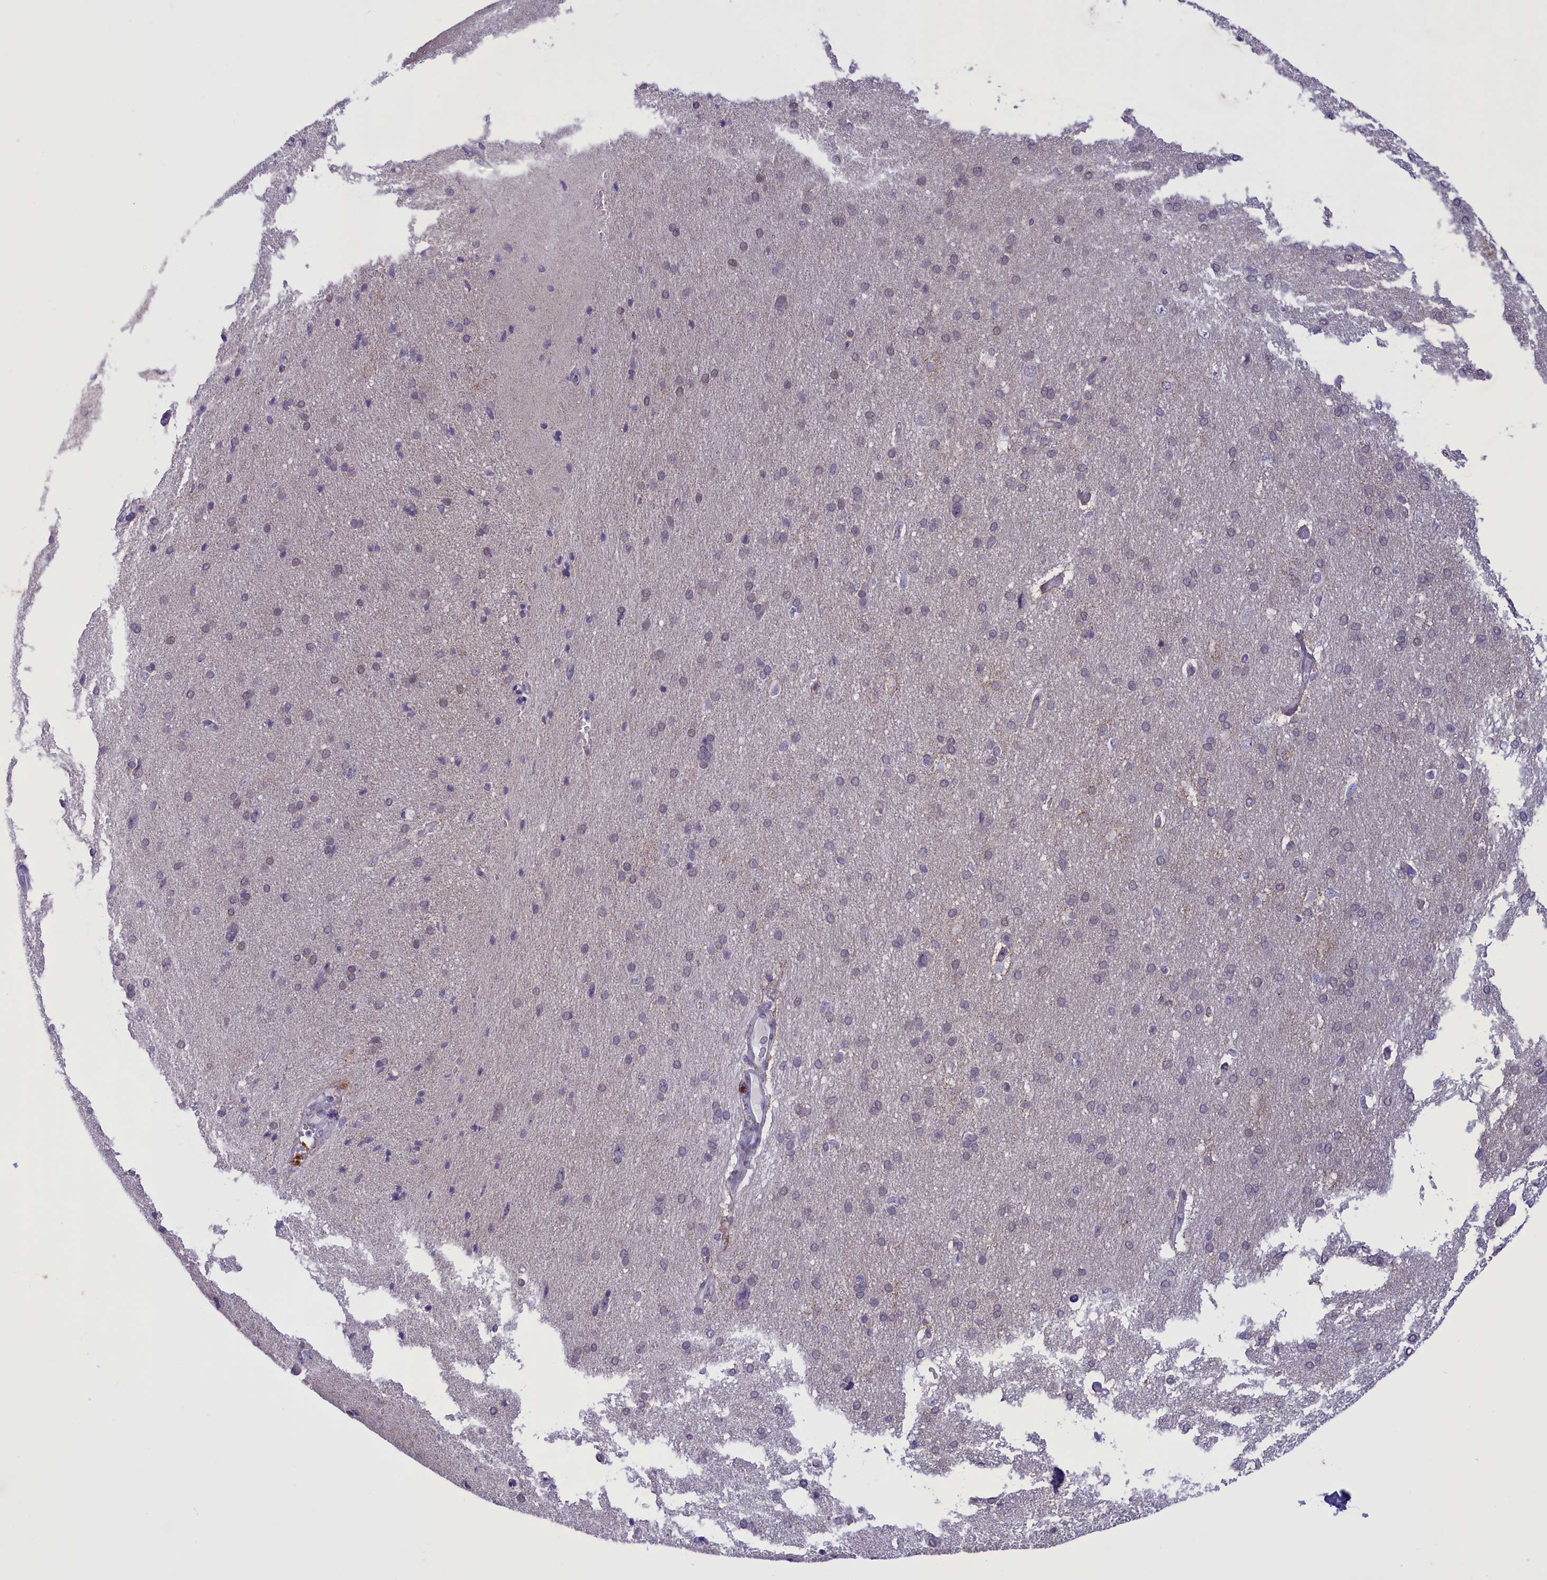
{"staining": {"intensity": "negative", "quantity": "none", "location": "none"}, "tissue": "cerebral cortex", "cell_type": "Endothelial cells", "image_type": "normal", "snomed": [{"axis": "morphology", "description": "Normal tissue, NOS"}, {"axis": "topography", "description": "Cerebral cortex"}], "caption": "A micrograph of cerebral cortex stained for a protein demonstrates no brown staining in endothelial cells.", "gene": "ELOA2", "patient": {"sex": "male", "age": 62}}